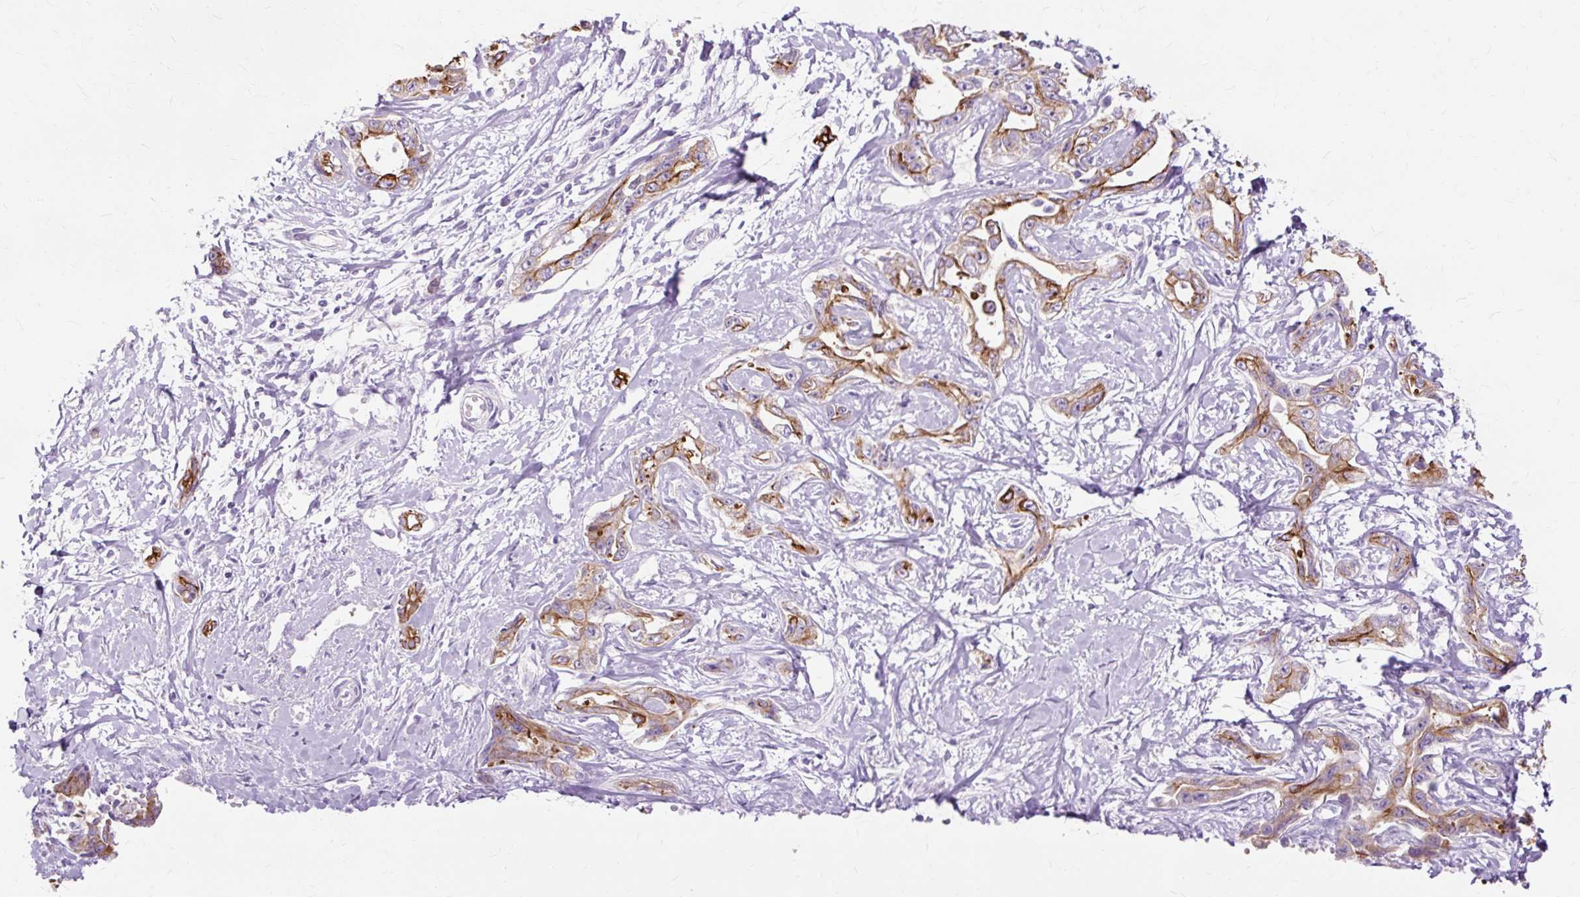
{"staining": {"intensity": "strong", "quantity": "25%-75%", "location": "cytoplasmic/membranous"}, "tissue": "liver cancer", "cell_type": "Tumor cells", "image_type": "cancer", "snomed": [{"axis": "morphology", "description": "Cholangiocarcinoma"}, {"axis": "topography", "description": "Liver"}], "caption": "The histopathology image exhibits a brown stain indicating the presence of a protein in the cytoplasmic/membranous of tumor cells in liver cancer (cholangiocarcinoma). (DAB IHC, brown staining for protein, blue staining for nuclei).", "gene": "DCTN4", "patient": {"sex": "male", "age": 59}}